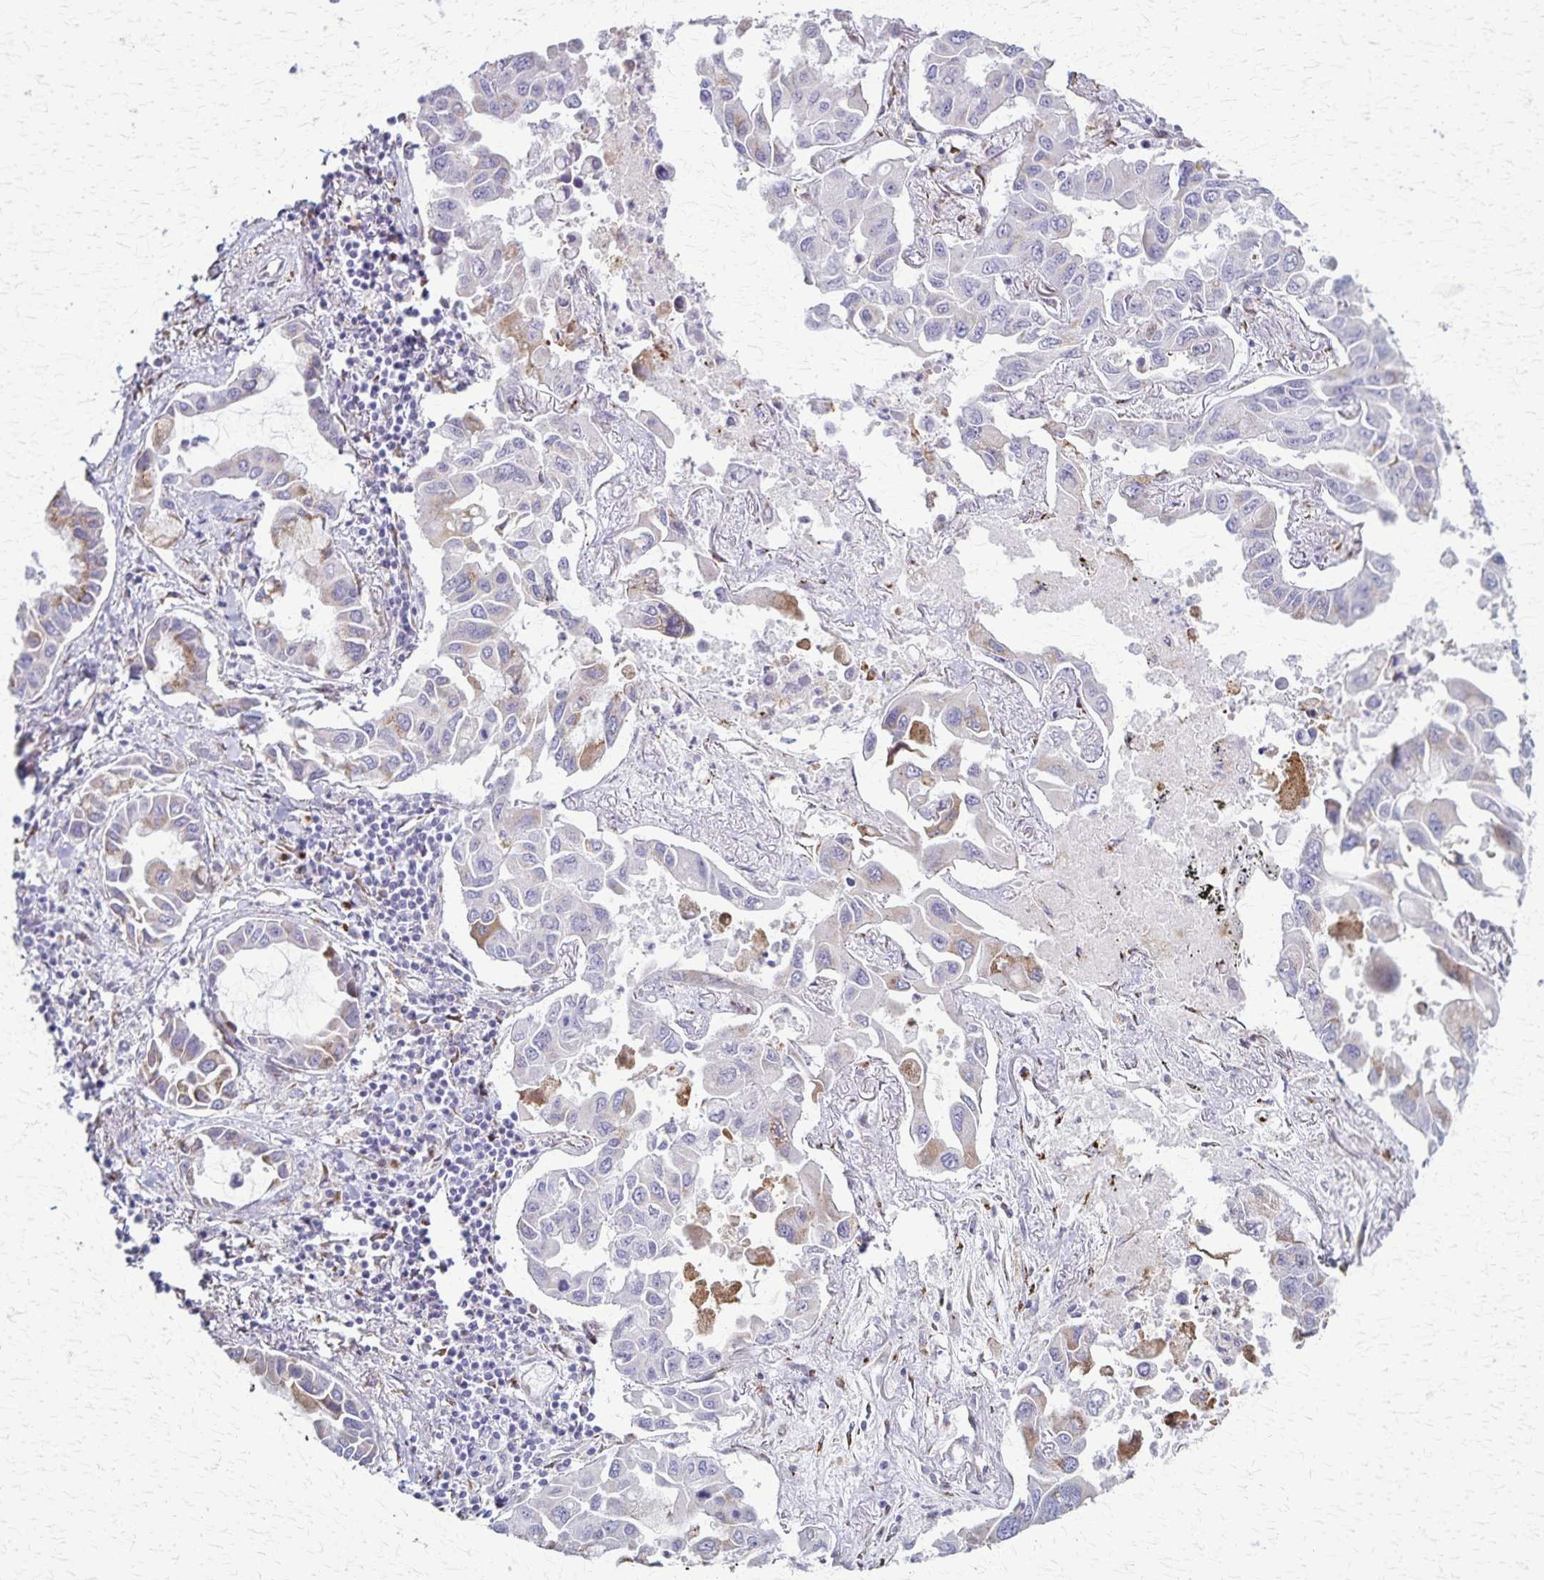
{"staining": {"intensity": "weak", "quantity": "<25%", "location": "cytoplasmic/membranous"}, "tissue": "lung cancer", "cell_type": "Tumor cells", "image_type": "cancer", "snomed": [{"axis": "morphology", "description": "Adenocarcinoma, NOS"}, {"axis": "topography", "description": "Lung"}], "caption": "Image shows no protein expression in tumor cells of lung cancer tissue. (Brightfield microscopy of DAB (3,3'-diaminobenzidine) immunohistochemistry (IHC) at high magnification).", "gene": "MCFD2", "patient": {"sex": "male", "age": 64}}